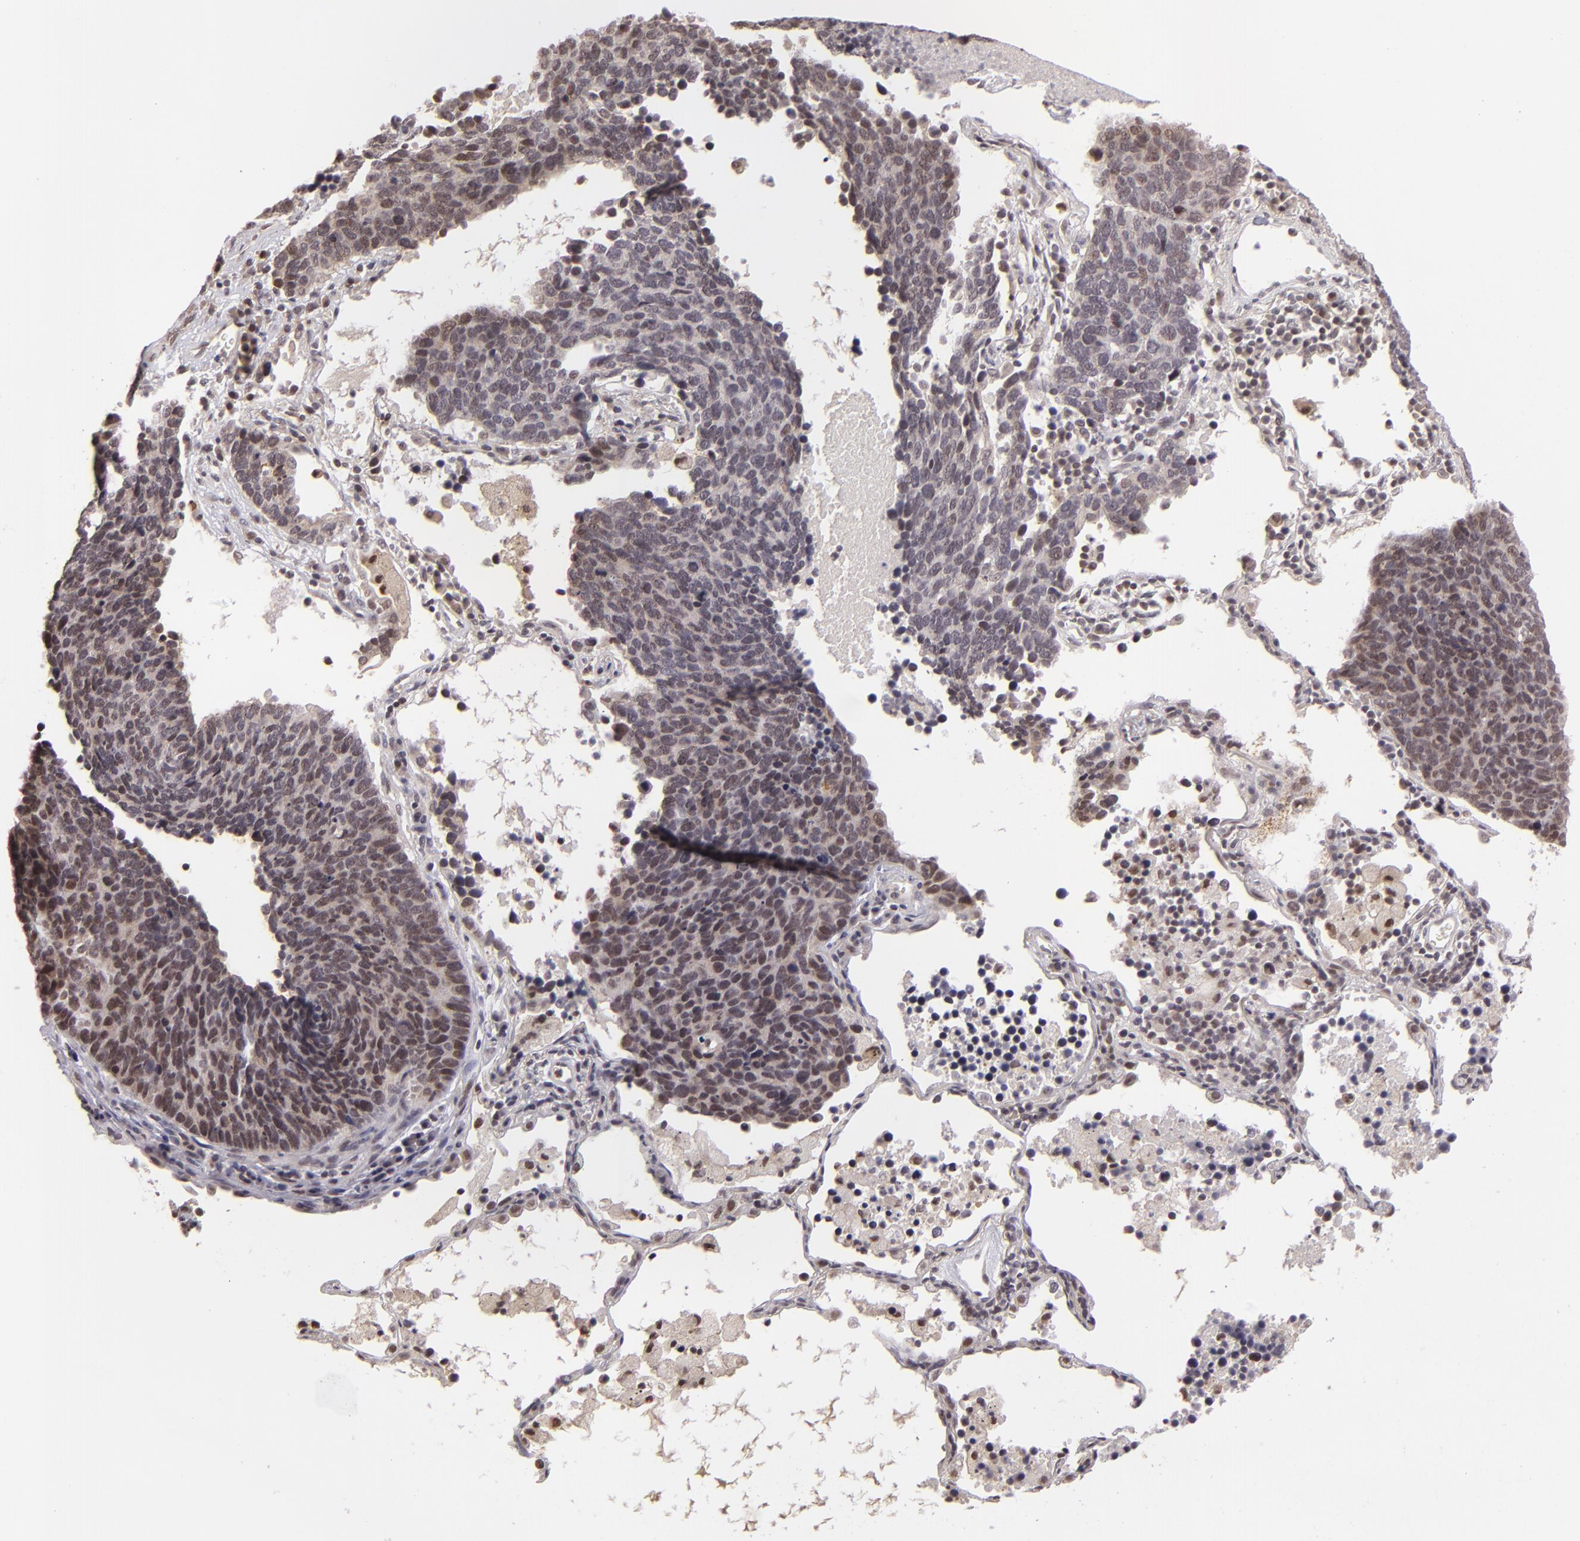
{"staining": {"intensity": "weak", "quantity": "<25%", "location": "nuclear"}, "tissue": "lung cancer", "cell_type": "Tumor cells", "image_type": "cancer", "snomed": [{"axis": "morphology", "description": "Neoplasm, malignant, NOS"}, {"axis": "topography", "description": "Lung"}], "caption": "DAB immunohistochemical staining of lung cancer (neoplasm (malignant)) shows no significant positivity in tumor cells.", "gene": "RARB", "patient": {"sex": "female", "age": 75}}